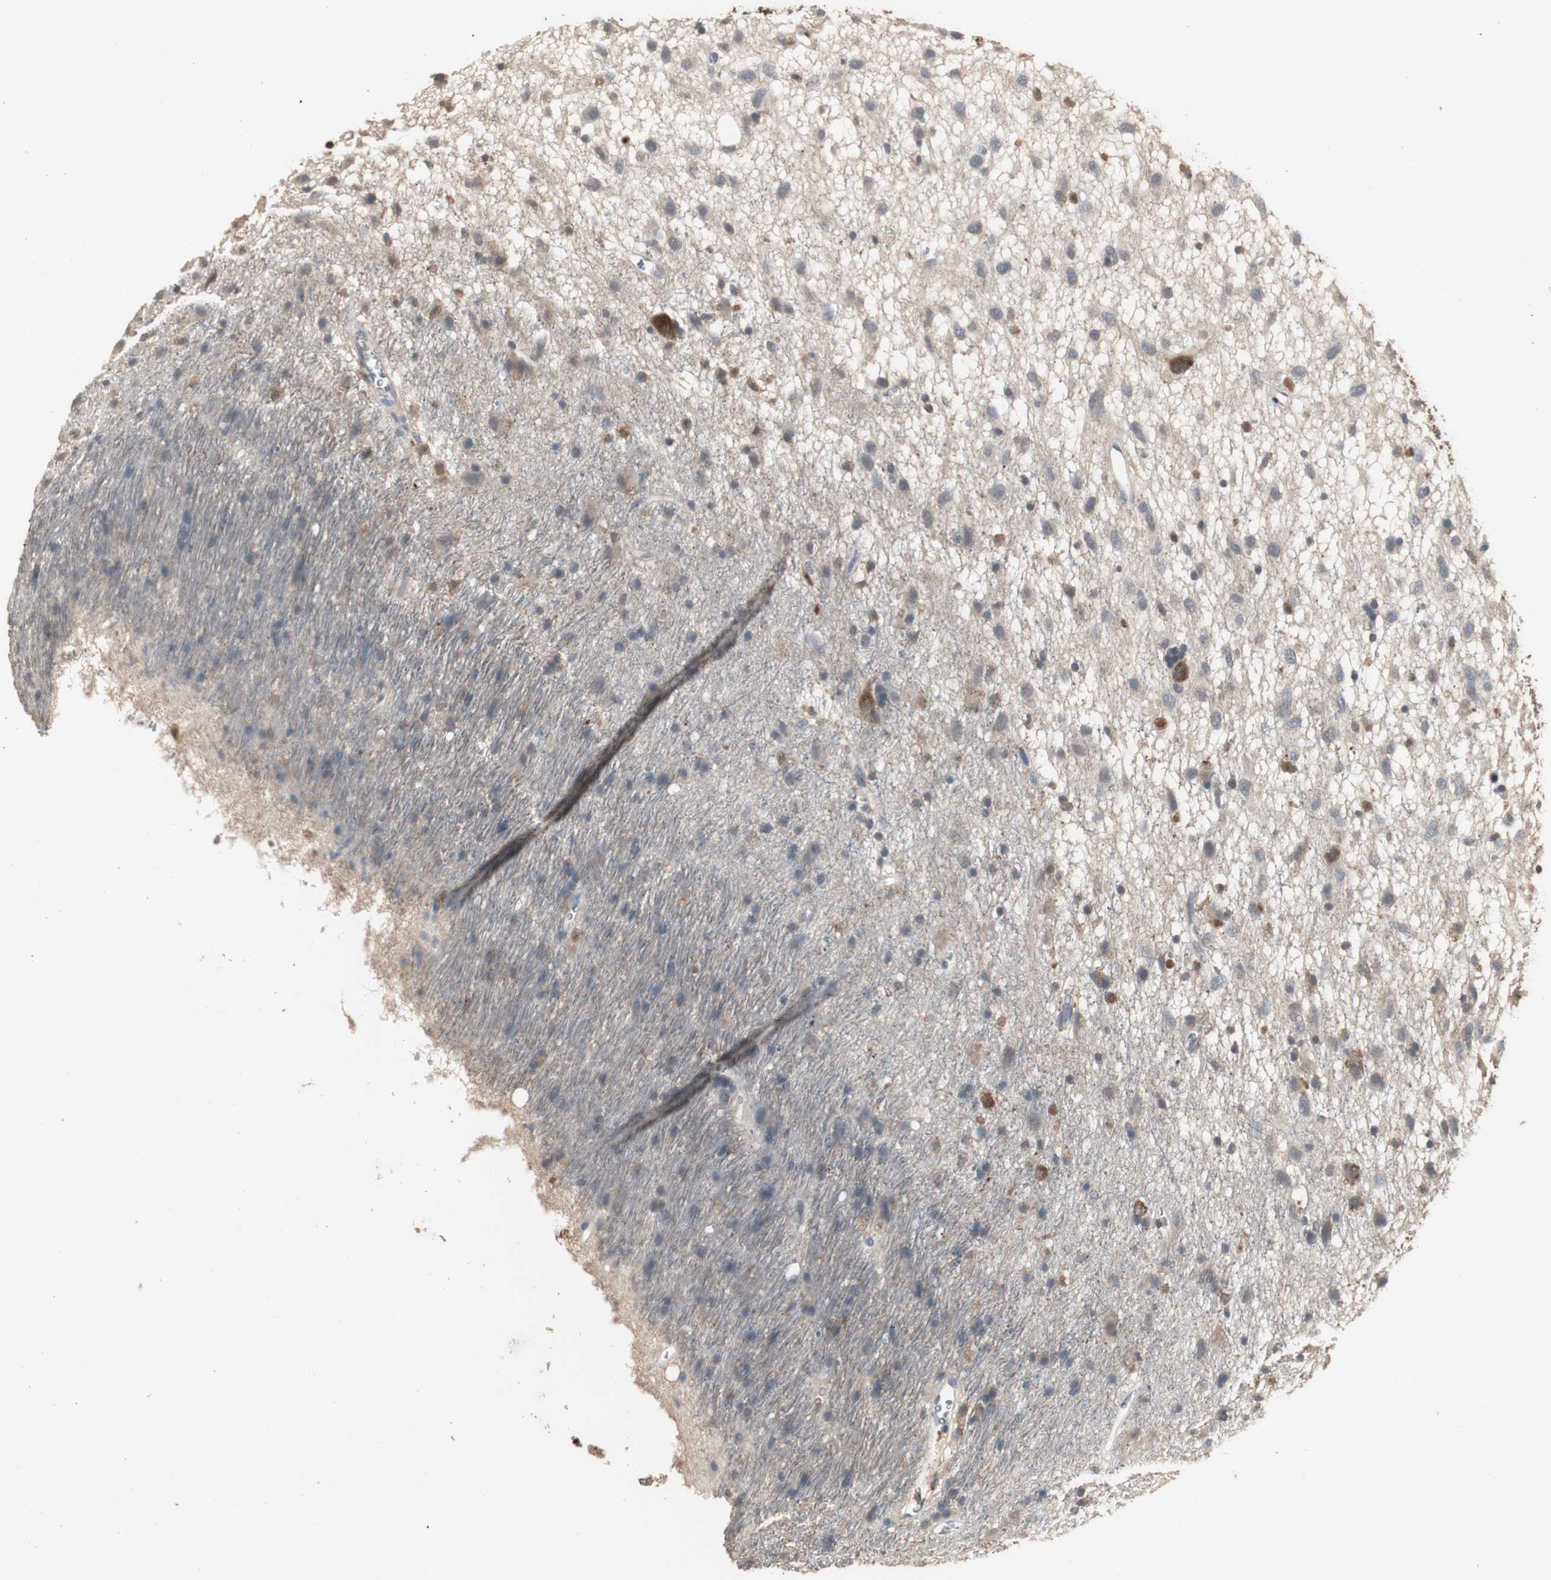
{"staining": {"intensity": "moderate", "quantity": "25%-75%", "location": "cytoplasmic/membranous"}, "tissue": "glioma", "cell_type": "Tumor cells", "image_type": "cancer", "snomed": [{"axis": "morphology", "description": "Glioma, malignant, Low grade"}, {"axis": "topography", "description": "Brain"}], "caption": "The micrograph shows a brown stain indicating the presence of a protein in the cytoplasmic/membranous of tumor cells in low-grade glioma (malignant). The protein of interest is stained brown, and the nuclei are stained in blue (DAB (3,3'-diaminobenzidine) IHC with brightfield microscopy, high magnification).", "gene": "HPRT1", "patient": {"sex": "male", "age": 77}}